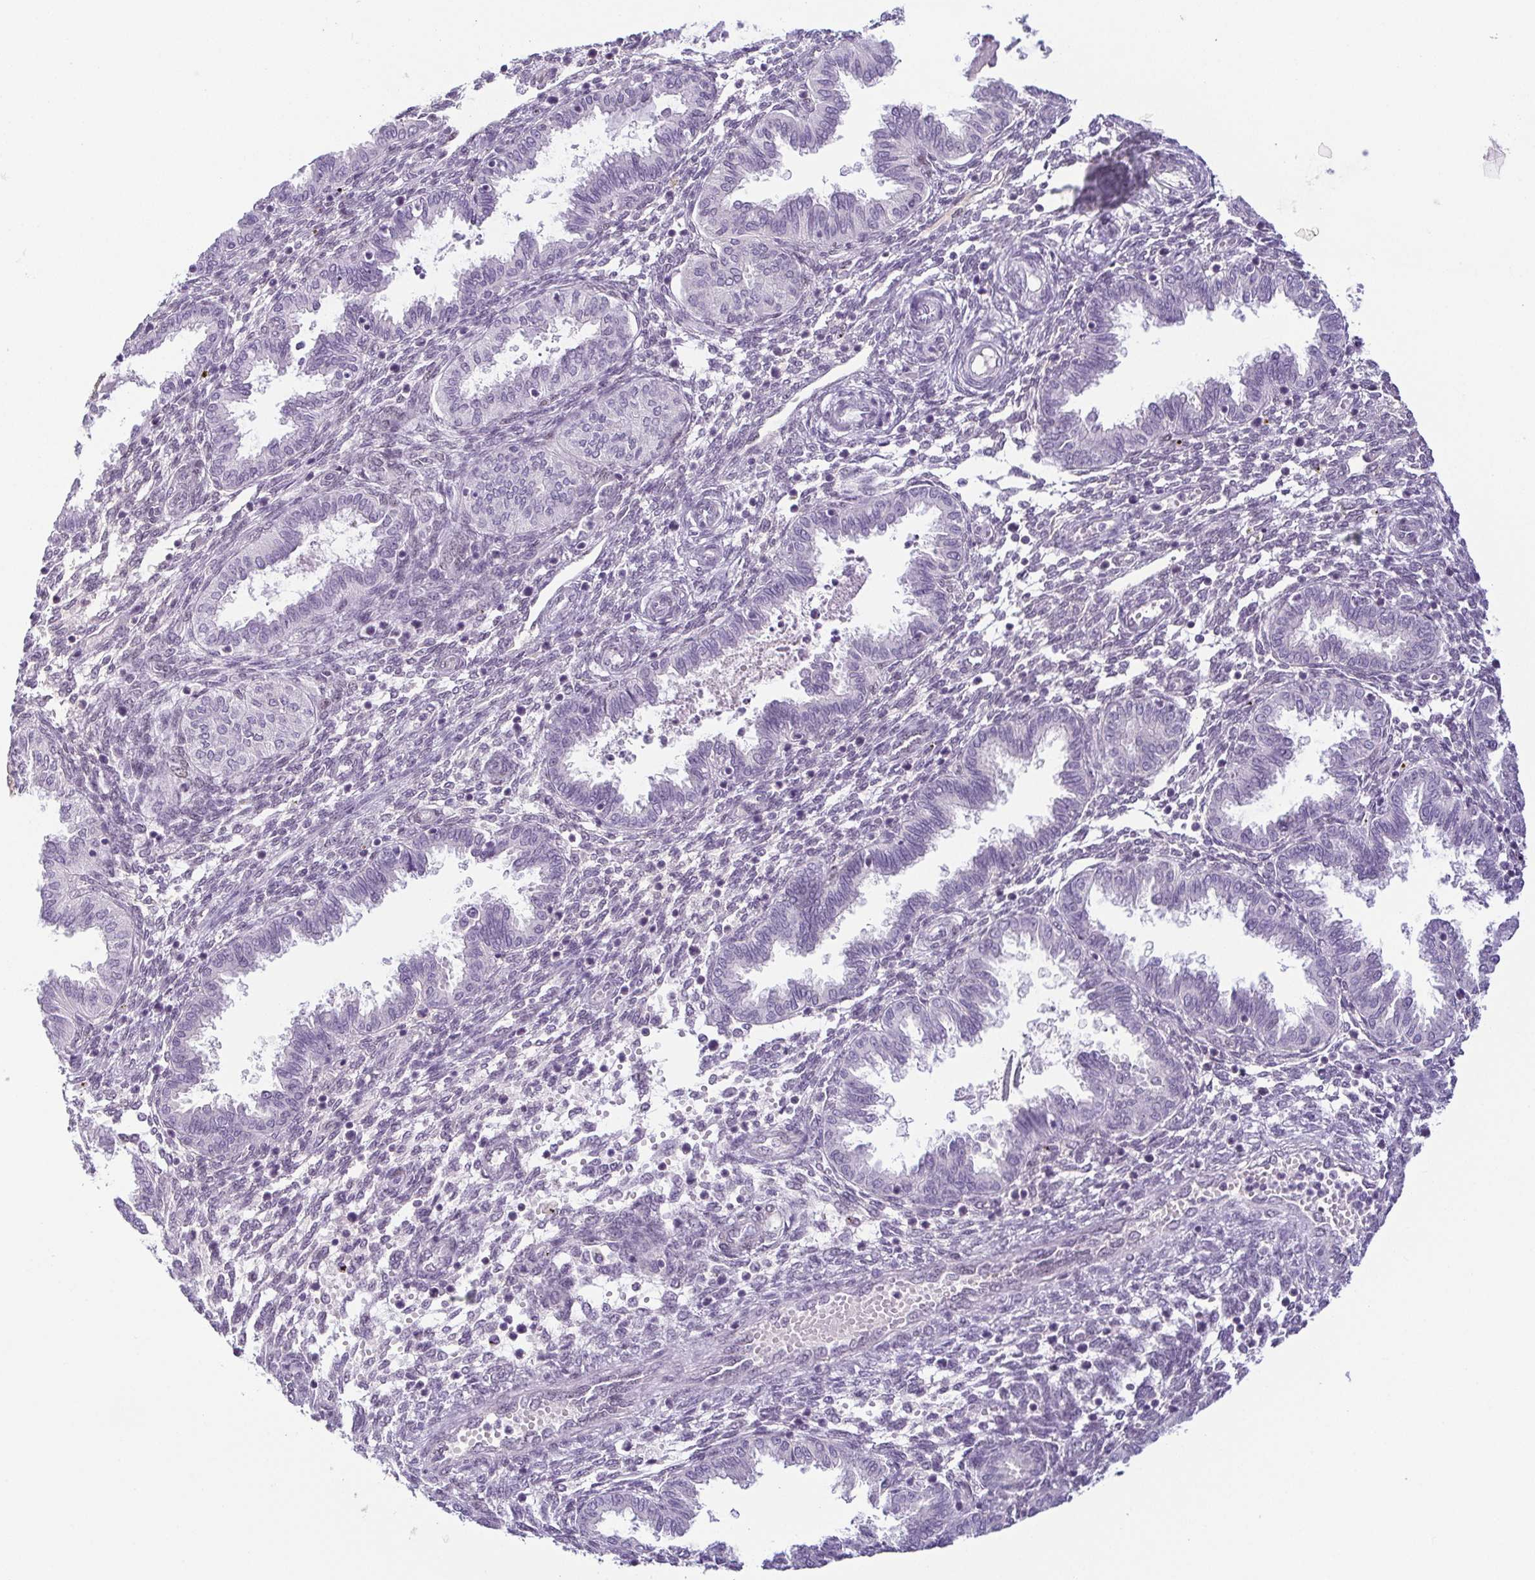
{"staining": {"intensity": "negative", "quantity": "none", "location": "none"}, "tissue": "endometrium", "cell_type": "Cells in endometrial stroma", "image_type": "normal", "snomed": [{"axis": "morphology", "description": "Normal tissue, NOS"}, {"axis": "topography", "description": "Endometrium"}], "caption": "This image is of normal endometrium stained with immunohistochemistry (IHC) to label a protein in brown with the nuclei are counter-stained blue. There is no staining in cells in endometrial stroma. Brightfield microscopy of immunohistochemistry stained with DAB (3,3'-diaminobenzidine) (brown) and hematoxylin (blue), captured at high magnification.", "gene": "TCF3", "patient": {"sex": "female", "age": 33}}